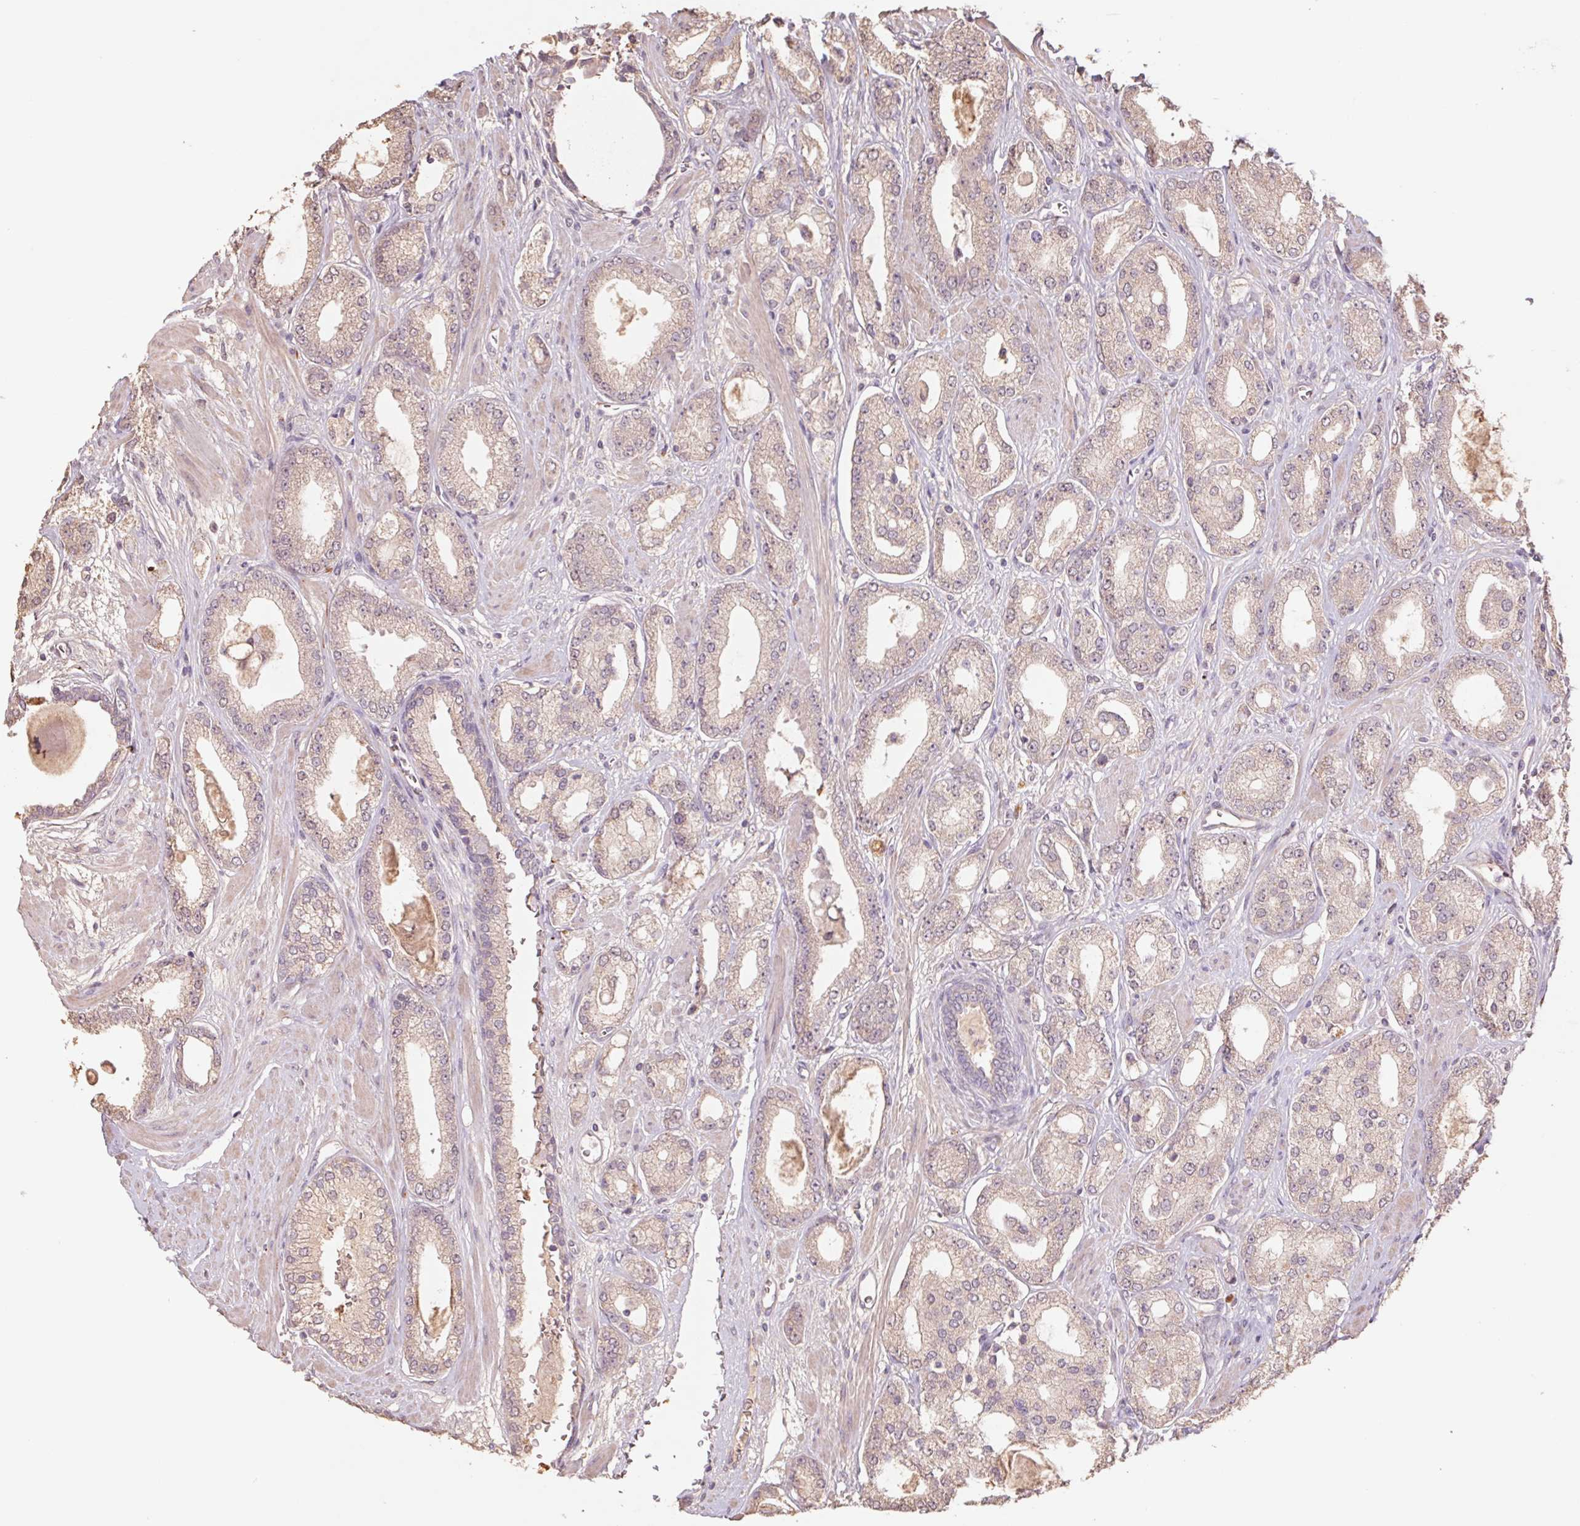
{"staining": {"intensity": "weak", "quantity": ">75%", "location": "cytoplasmic/membranous"}, "tissue": "prostate cancer", "cell_type": "Tumor cells", "image_type": "cancer", "snomed": [{"axis": "morphology", "description": "Adenocarcinoma, High grade"}, {"axis": "topography", "description": "Prostate"}], "caption": "Protein staining of prostate cancer tissue exhibits weak cytoplasmic/membranous positivity in approximately >75% of tumor cells.", "gene": "GRM2", "patient": {"sex": "male", "age": 64}}